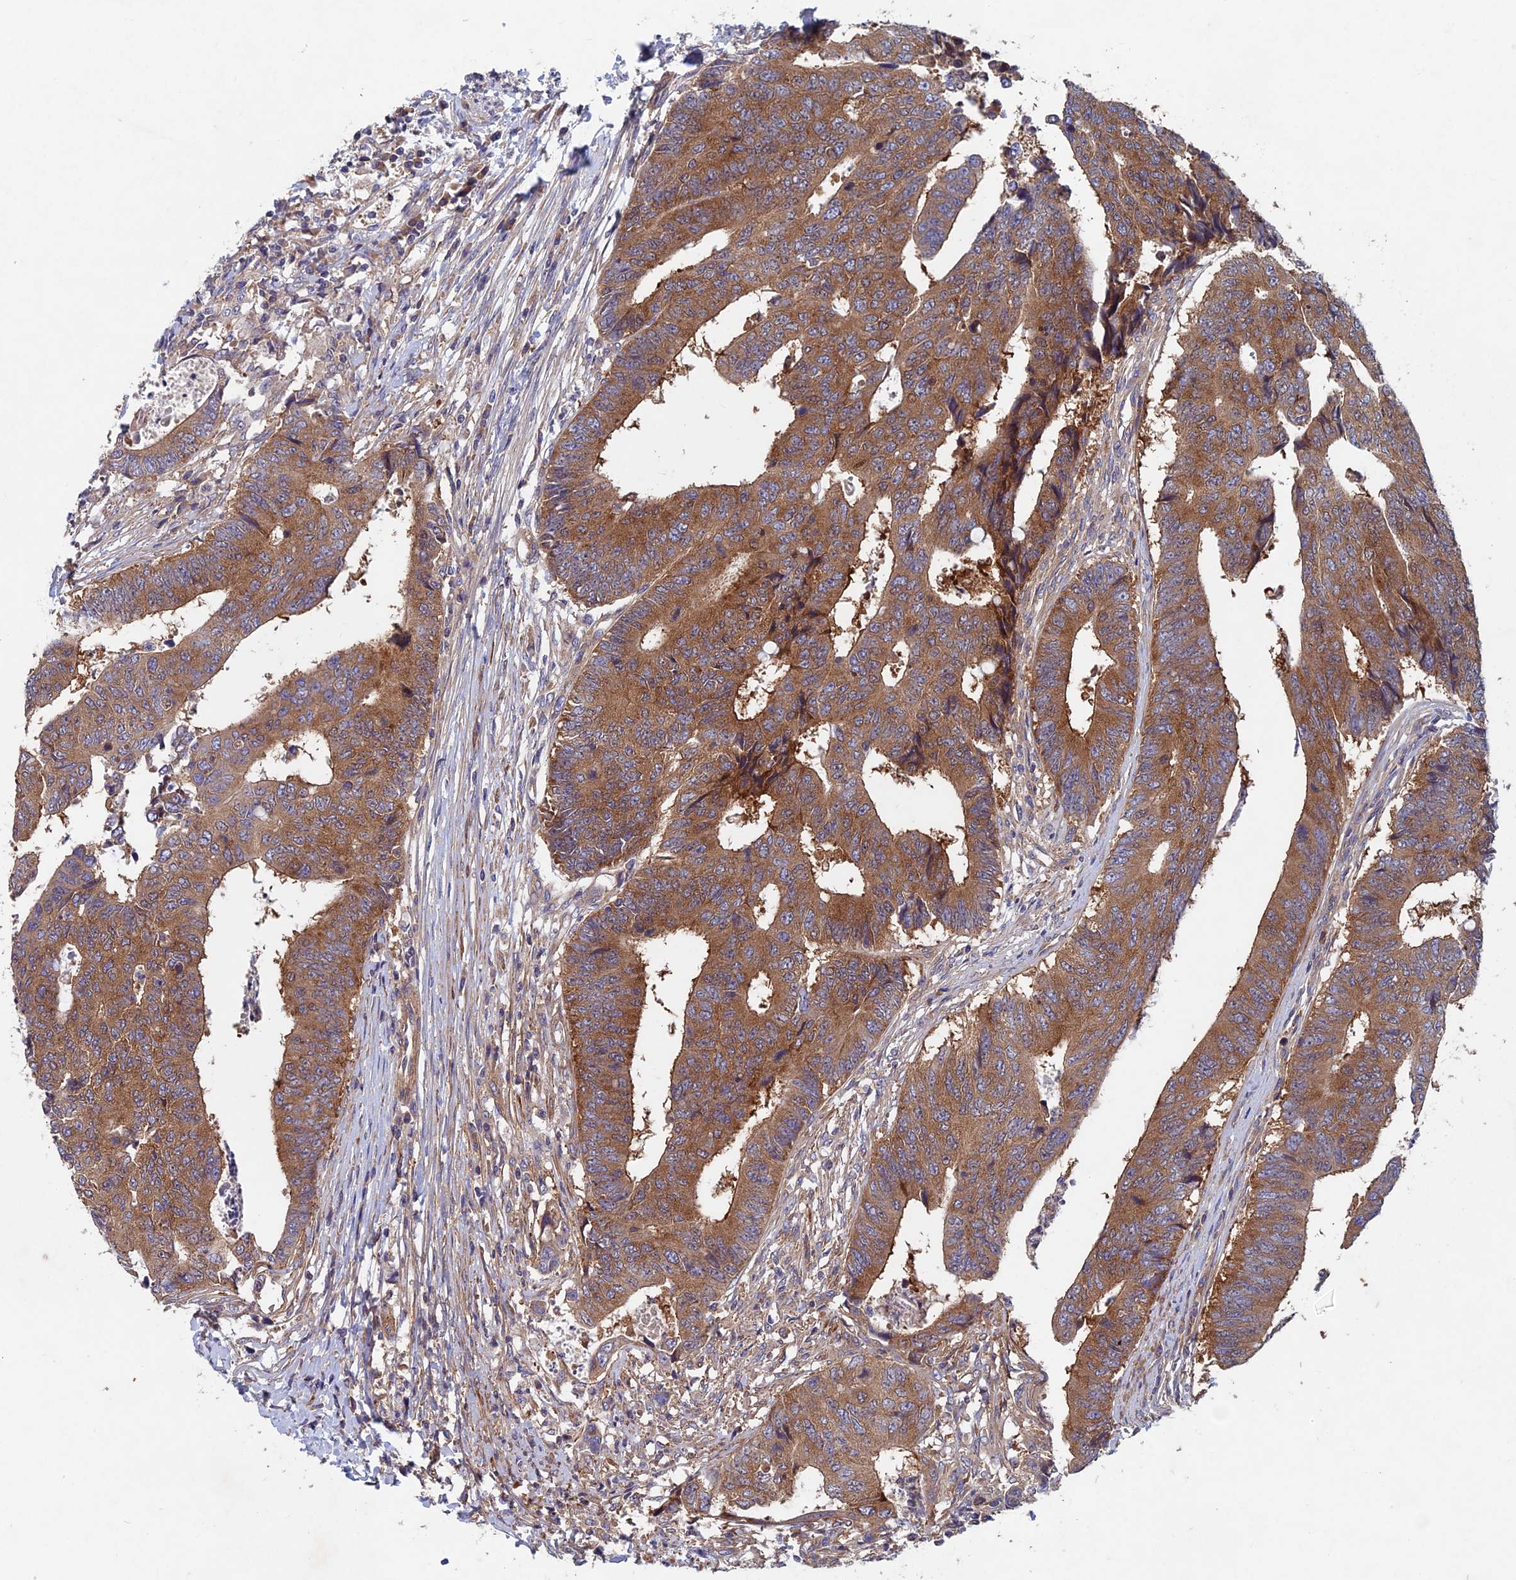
{"staining": {"intensity": "moderate", "quantity": ">75%", "location": "cytoplasmic/membranous"}, "tissue": "colorectal cancer", "cell_type": "Tumor cells", "image_type": "cancer", "snomed": [{"axis": "morphology", "description": "Adenocarcinoma, NOS"}, {"axis": "topography", "description": "Rectum"}], "caption": "Immunohistochemistry photomicrograph of human colorectal cancer (adenocarcinoma) stained for a protein (brown), which shows medium levels of moderate cytoplasmic/membranous staining in approximately >75% of tumor cells.", "gene": "NCAPG", "patient": {"sex": "male", "age": 84}}